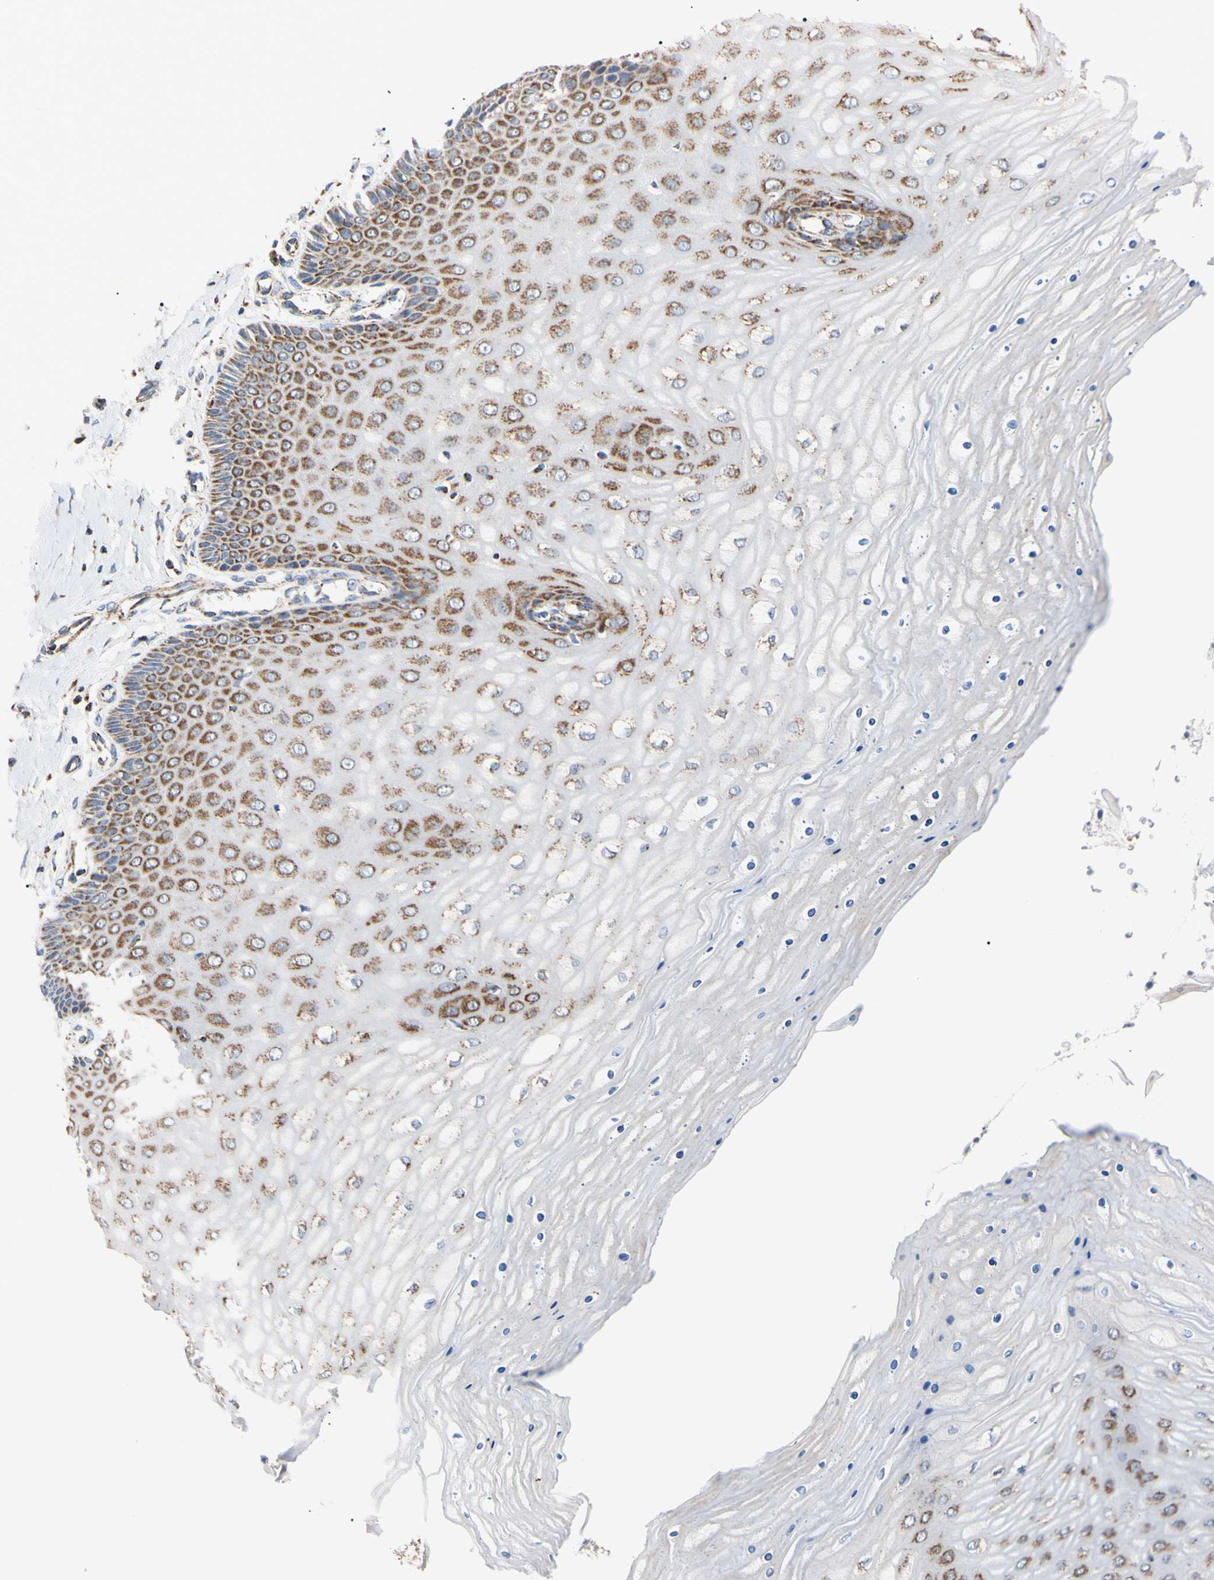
{"staining": {"intensity": "moderate", "quantity": ">75%", "location": "cytoplasmic/membranous"}, "tissue": "cervix", "cell_type": "Glandular cells", "image_type": "normal", "snomed": [{"axis": "morphology", "description": "Normal tissue, NOS"}, {"axis": "topography", "description": "Cervix"}], "caption": "A high-resolution image shows immunohistochemistry staining of unremarkable cervix, which displays moderate cytoplasmic/membranous staining in about >75% of glandular cells. (brown staining indicates protein expression, while blue staining denotes nuclei).", "gene": "CLPP", "patient": {"sex": "female", "age": 55}}